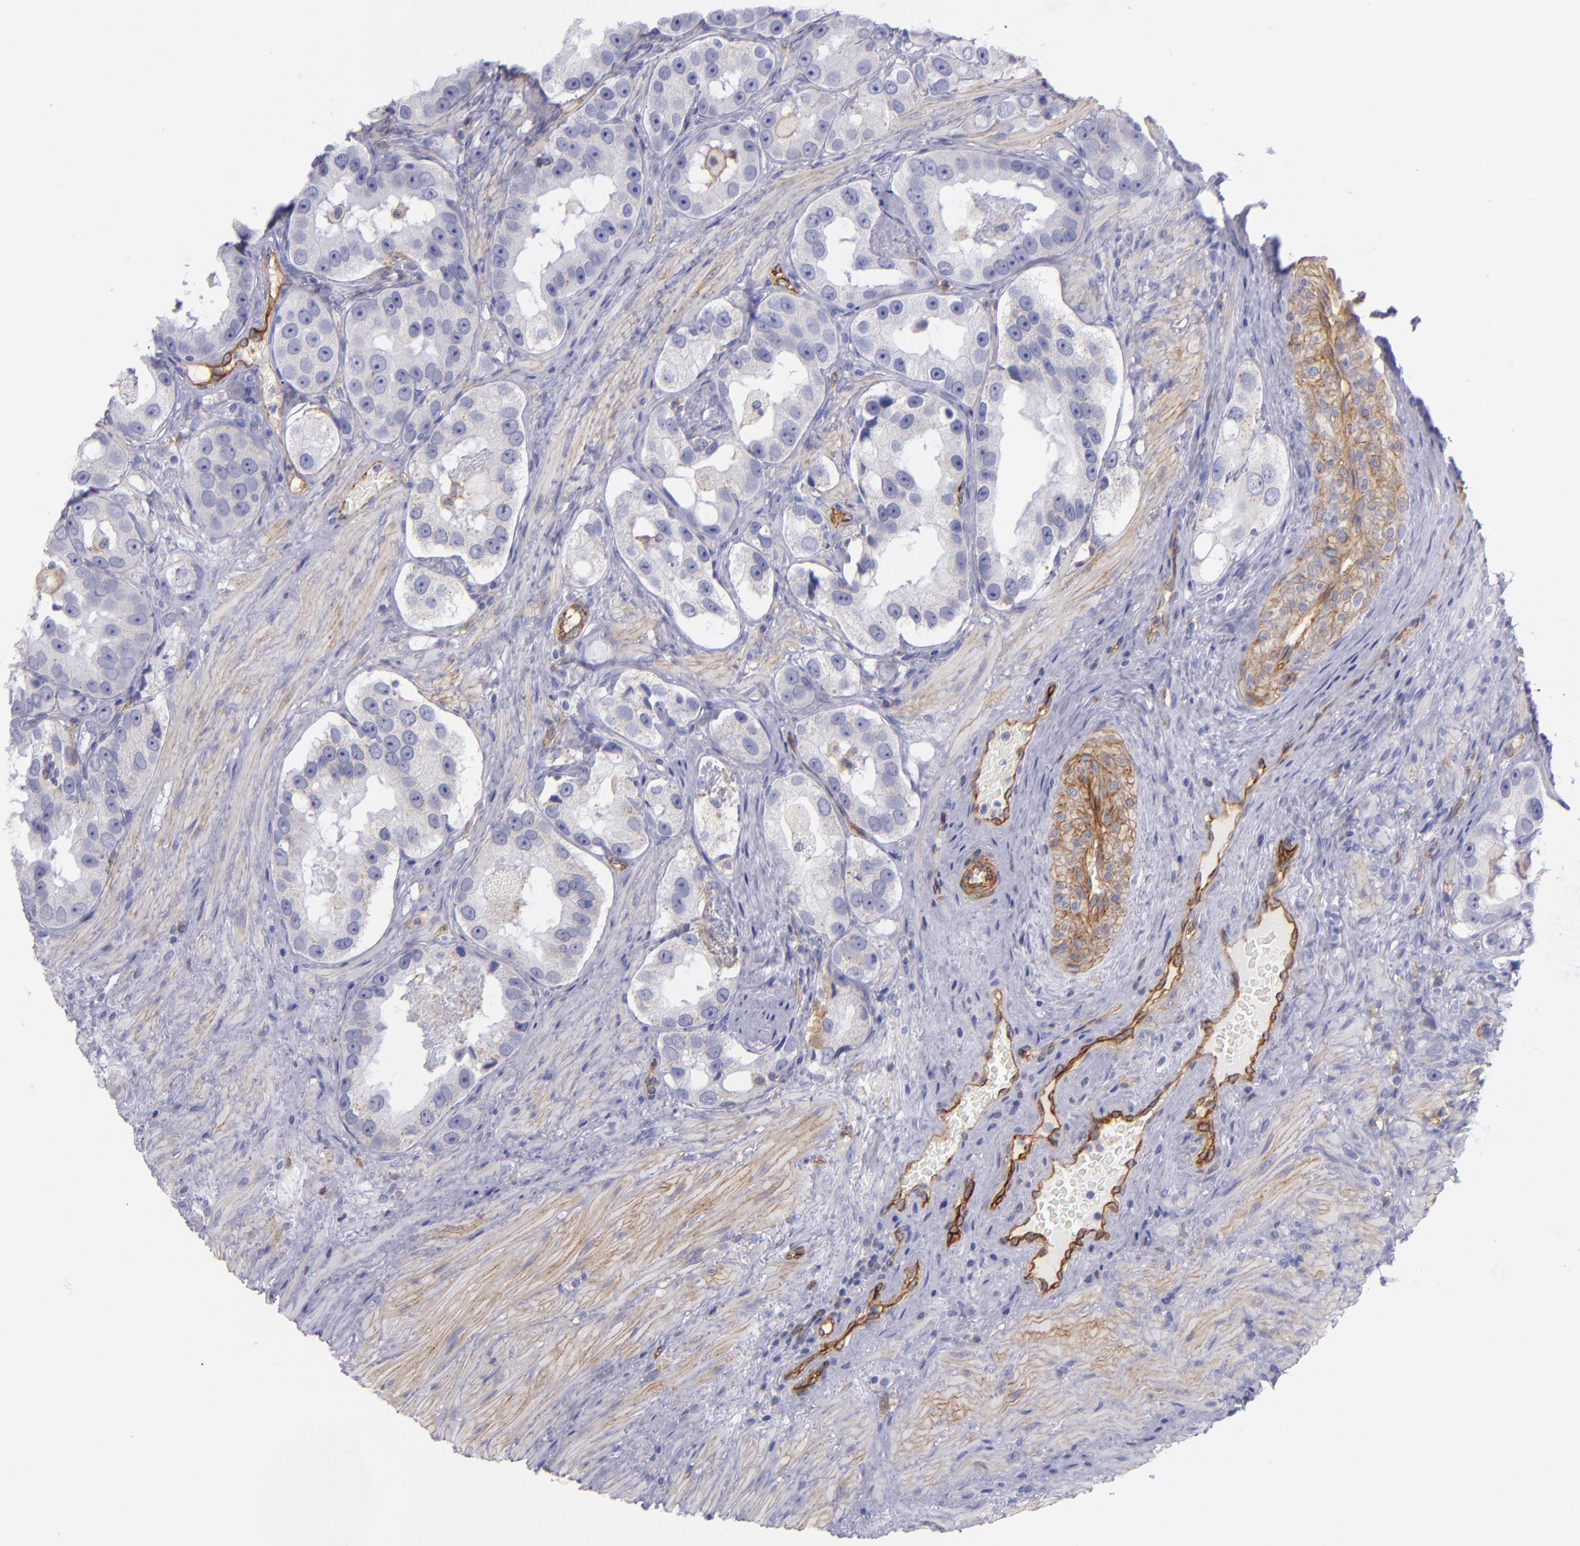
{"staining": {"intensity": "negative", "quantity": "none", "location": "none"}, "tissue": "prostate cancer", "cell_type": "Tumor cells", "image_type": "cancer", "snomed": [{"axis": "morphology", "description": "Adenocarcinoma, High grade"}, {"axis": "topography", "description": "Prostate"}], "caption": "IHC photomicrograph of prostate cancer (high-grade adenocarcinoma) stained for a protein (brown), which exhibits no expression in tumor cells.", "gene": "ENTPD1", "patient": {"sex": "male", "age": 63}}